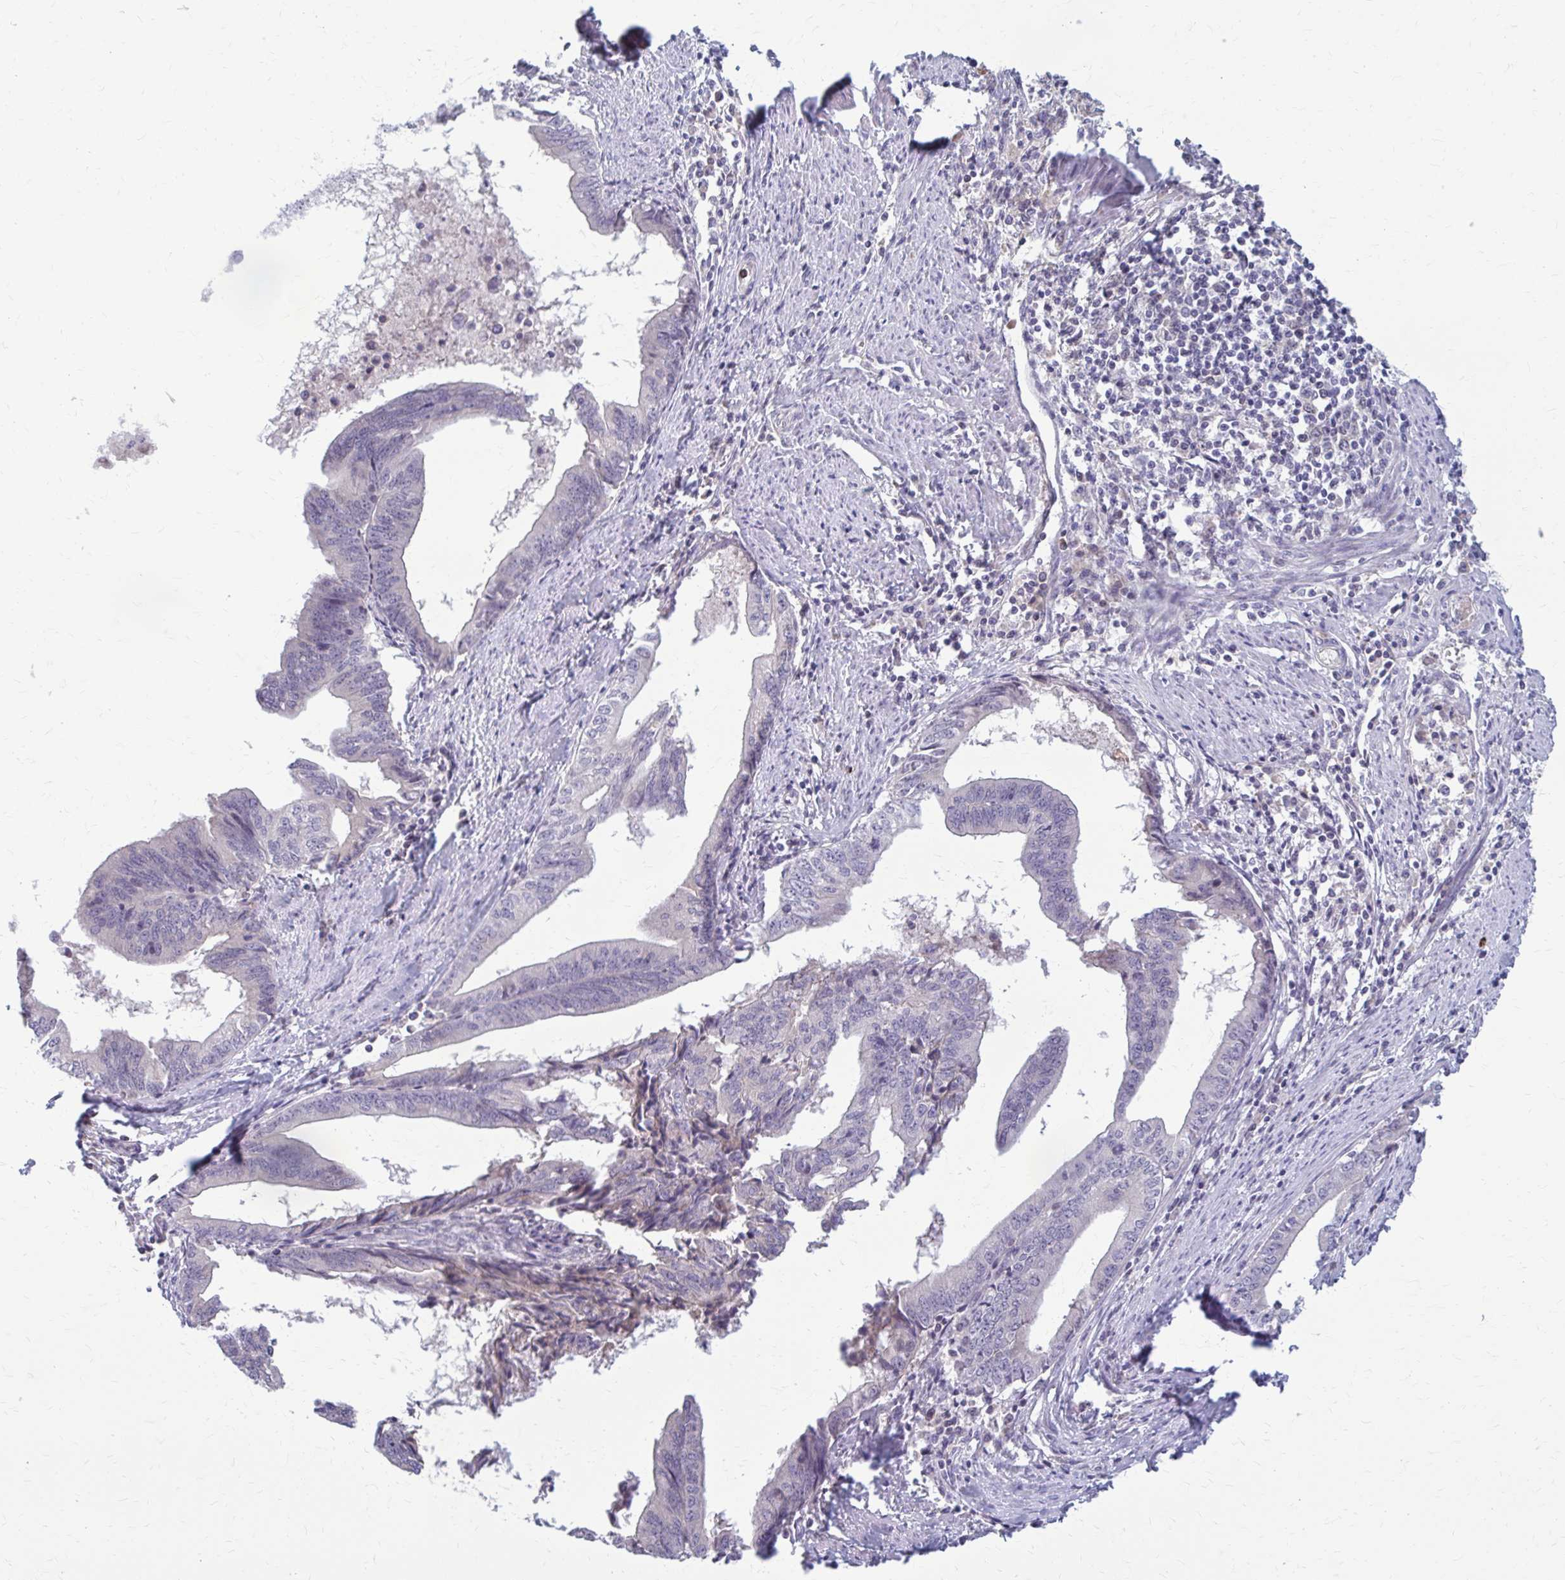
{"staining": {"intensity": "negative", "quantity": "none", "location": "none"}, "tissue": "endometrial cancer", "cell_type": "Tumor cells", "image_type": "cancer", "snomed": [{"axis": "morphology", "description": "Adenocarcinoma, NOS"}, {"axis": "topography", "description": "Endometrium"}], "caption": "Adenocarcinoma (endometrial) stained for a protein using immunohistochemistry reveals no expression tumor cells.", "gene": "MCRIP2", "patient": {"sex": "female", "age": 65}}